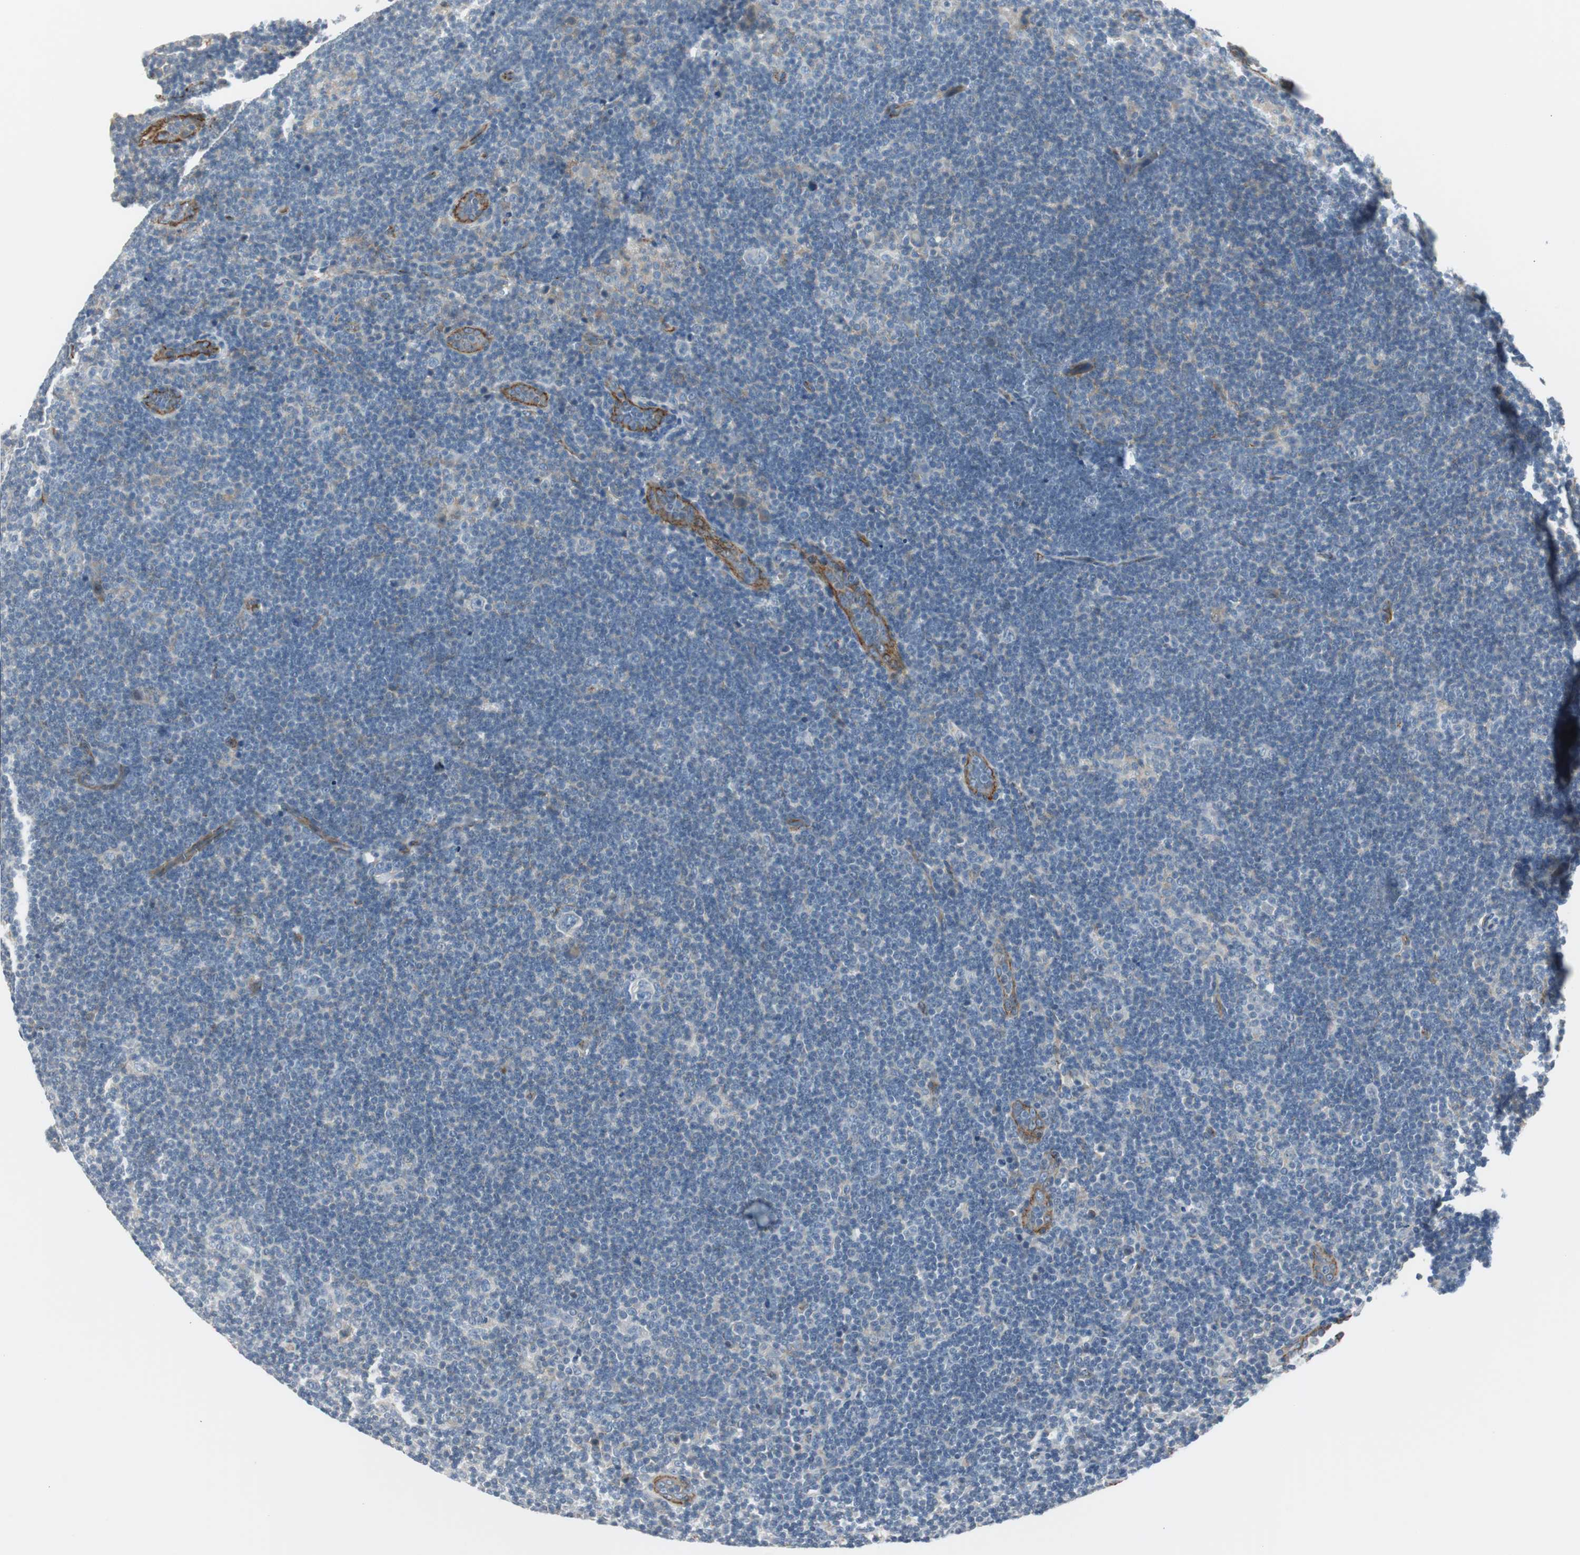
{"staining": {"intensity": "weak", "quantity": "<25%", "location": "cytoplasmic/membranous"}, "tissue": "lymphoma", "cell_type": "Tumor cells", "image_type": "cancer", "snomed": [{"axis": "morphology", "description": "Hodgkin's disease, NOS"}, {"axis": "topography", "description": "Lymph node"}], "caption": "Immunohistochemical staining of human Hodgkin's disease reveals no significant staining in tumor cells. (Brightfield microscopy of DAB (3,3'-diaminobenzidine) immunohistochemistry at high magnification).", "gene": "STXBP4", "patient": {"sex": "female", "age": 57}}